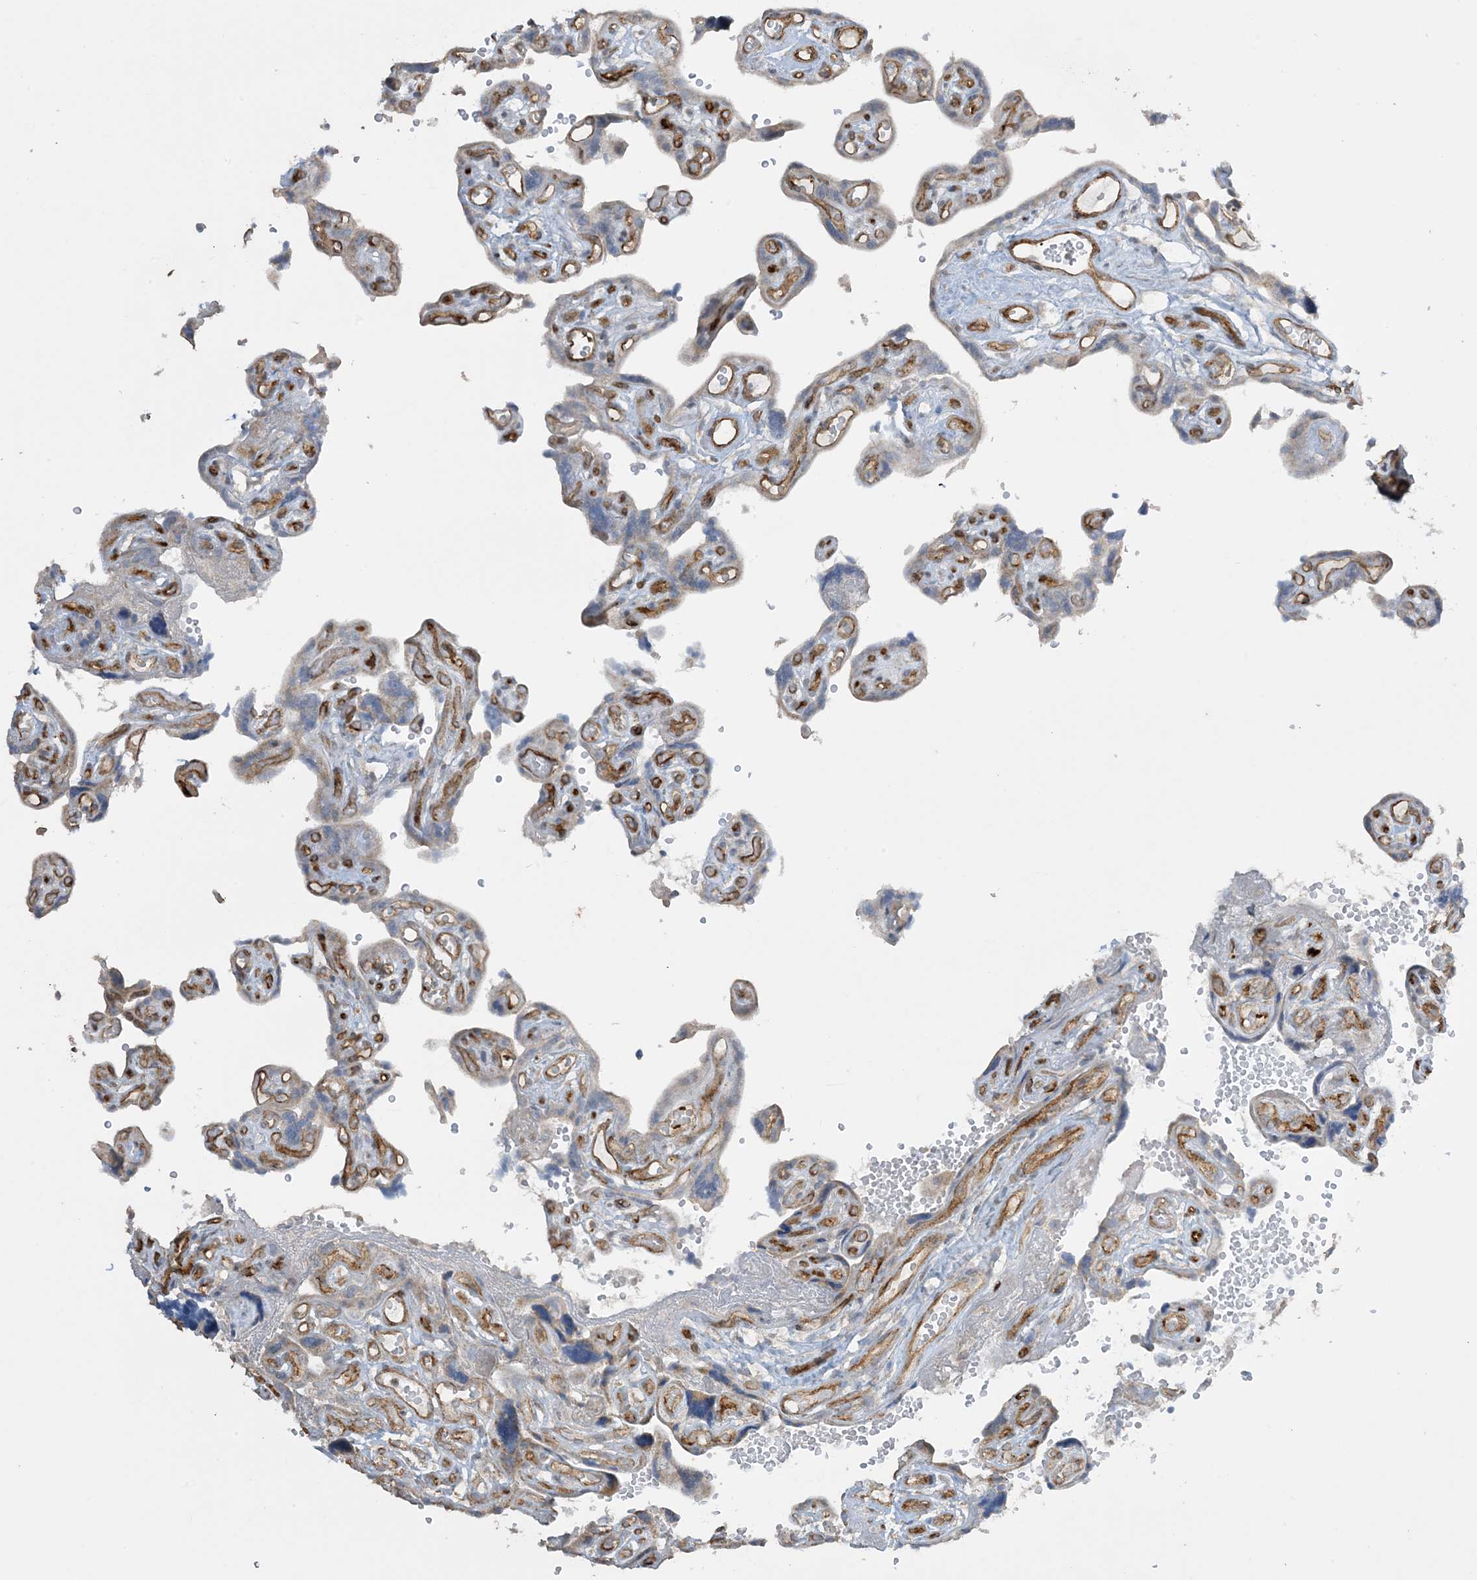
{"staining": {"intensity": "moderate", "quantity": ">75%", "location": "cytoplasmic/membranous"}, "tissue": "placenta", "cell_type": "Decidual cells", "image_type": "normal", "snomed": [{"axis": "morphology", "description": "Normal tissue, NOS"}, {"axis": "topography", "description": "Placenta"}], "caption": "Immunohistochemical staining of normal placenta demonstrates moderate cytoplasmic/membranous protein expression in approximately >75% of decidual cells.", "gene": "AGA", "patient": {"sex": "female", "age": 30}}